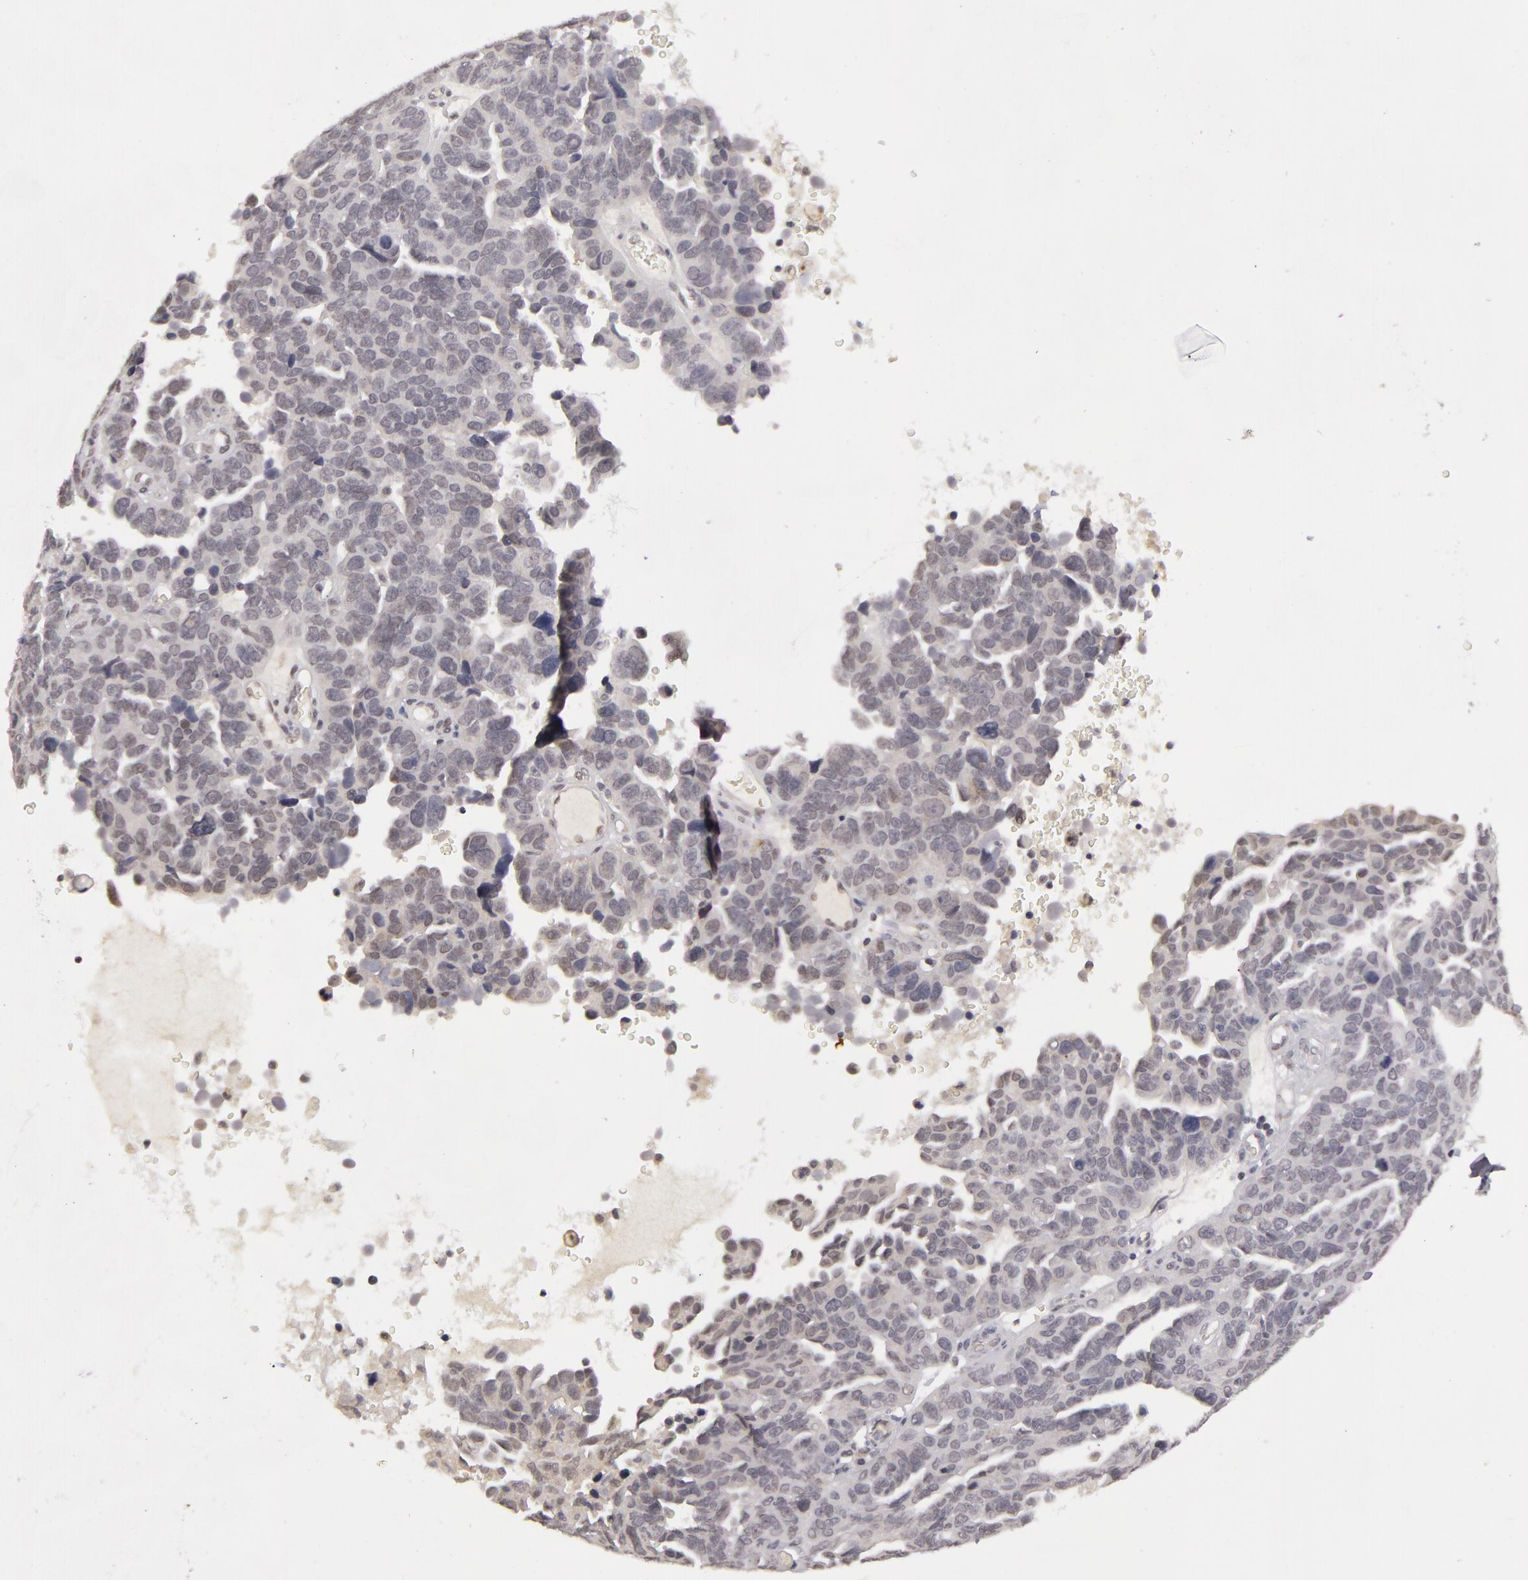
{"staining": {"intensity": "weak", "quantity": "<25%", "location": "nuclear"}, "tissue": "ovarian cancer", "cell_type": "Tumor cells", "image_type": "cancer", "snomed": [{"axis": "morphology", "description": "Cystadenocarcinoma, serous, NOS"}, {"axis": "topography", "description": "Ovary"}], "caption": "The image displays no significant expression in tumor cells of ovarian cancer.", "gene": "RRP7A", "patient": {"sex": "female", "age": 64}}